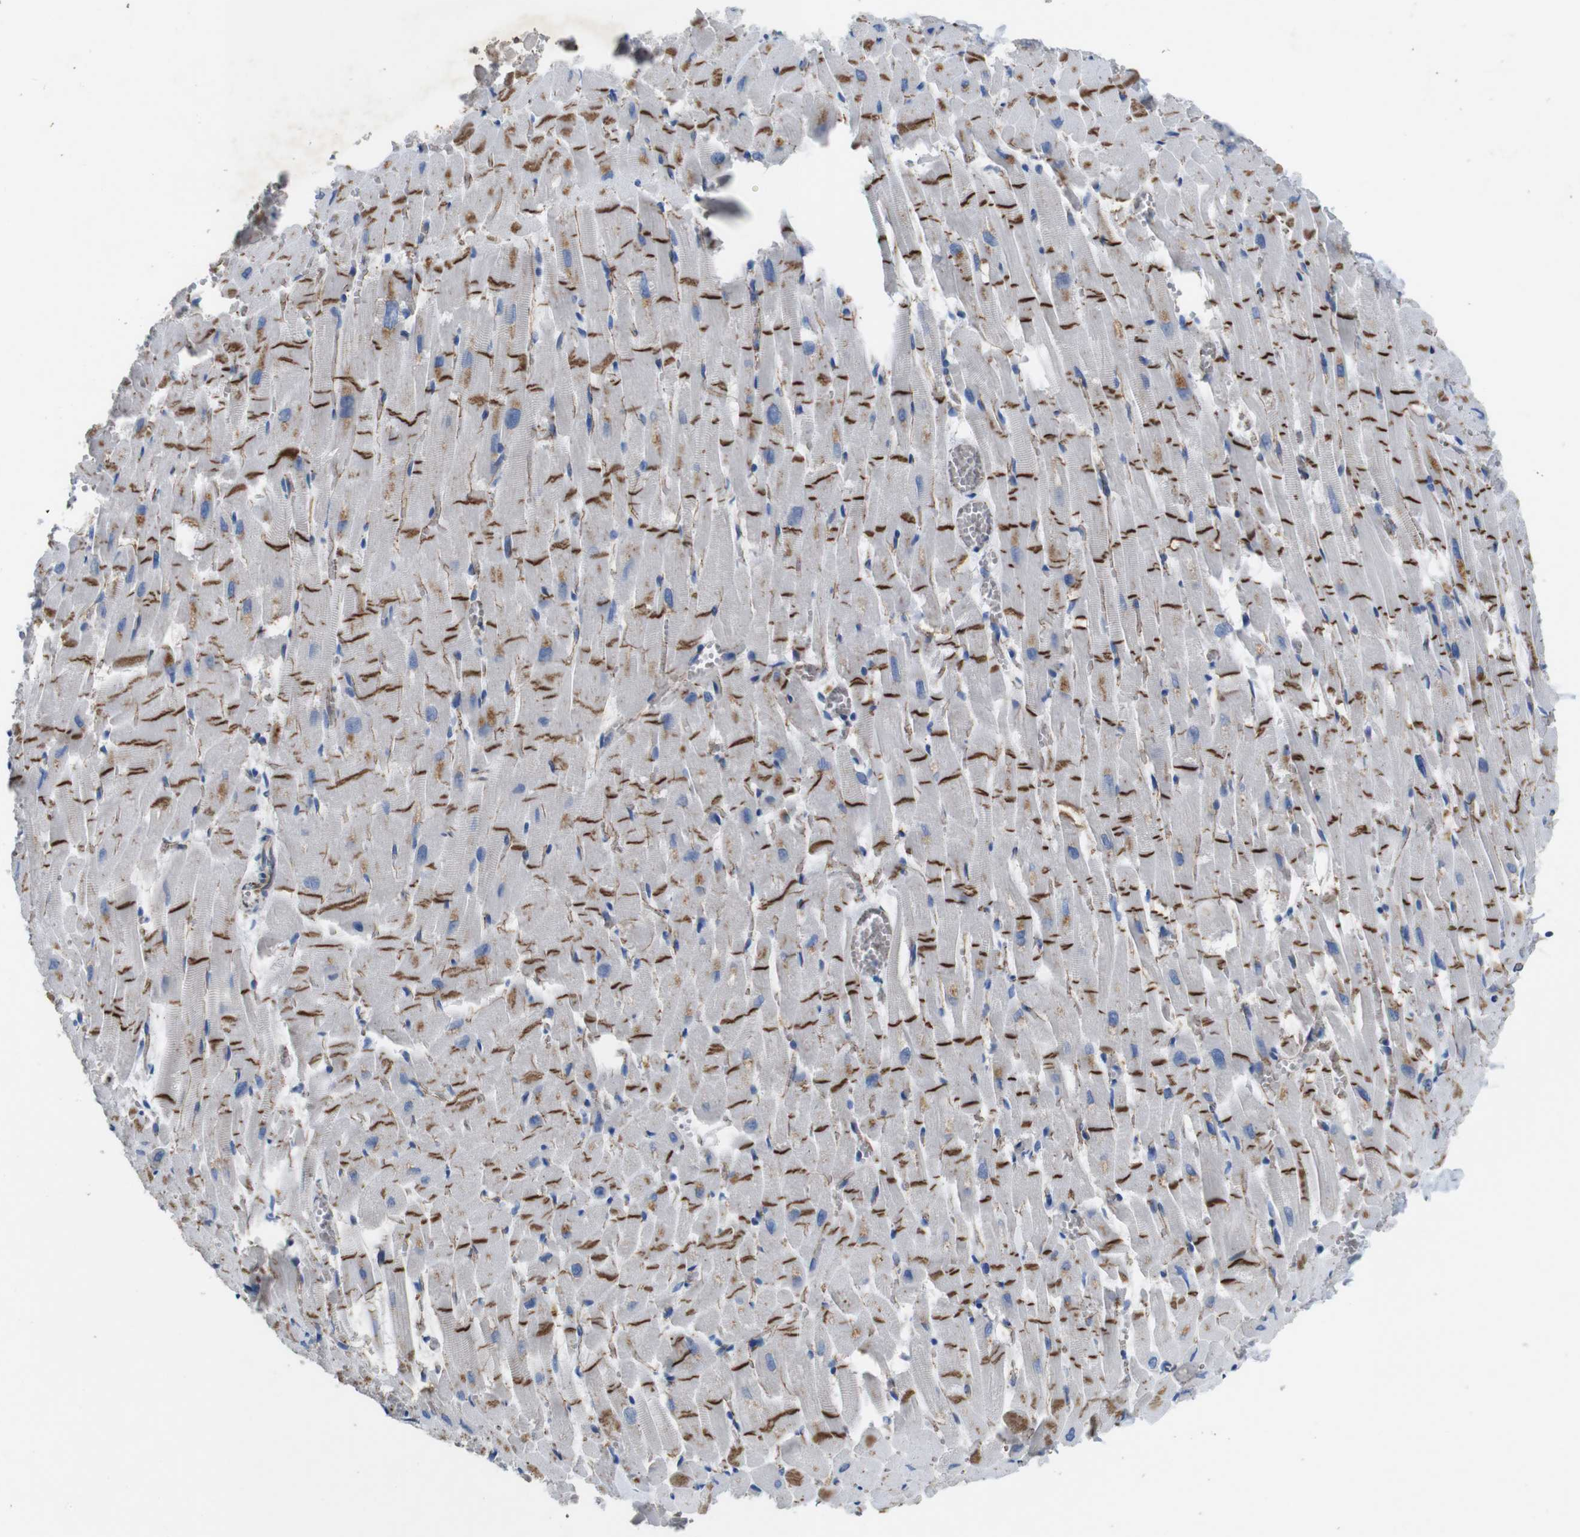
{"staining": {"intensity": "moderate", "quantity": "25%-75%", "location": "cytoplasmic/membranous"}, "tissue": "heart muscle", "cell_type": "Cardiomyocytes", "image_type": "normal", "snomed": [{"axis": "morphology", "description": "Normal tissue, NOS"}, {"axis": "topography", "description": "Heart"}], "caption": "A micrograph showing moderate cytoplasmic/membranous expression in approximately 25%-75% of cardiomyocytes in normal heart muscle, as visualized by brown immunohistochemical staining.", "gene": "NHLRC3", "patient": {"sex": "female", "age": 19}}